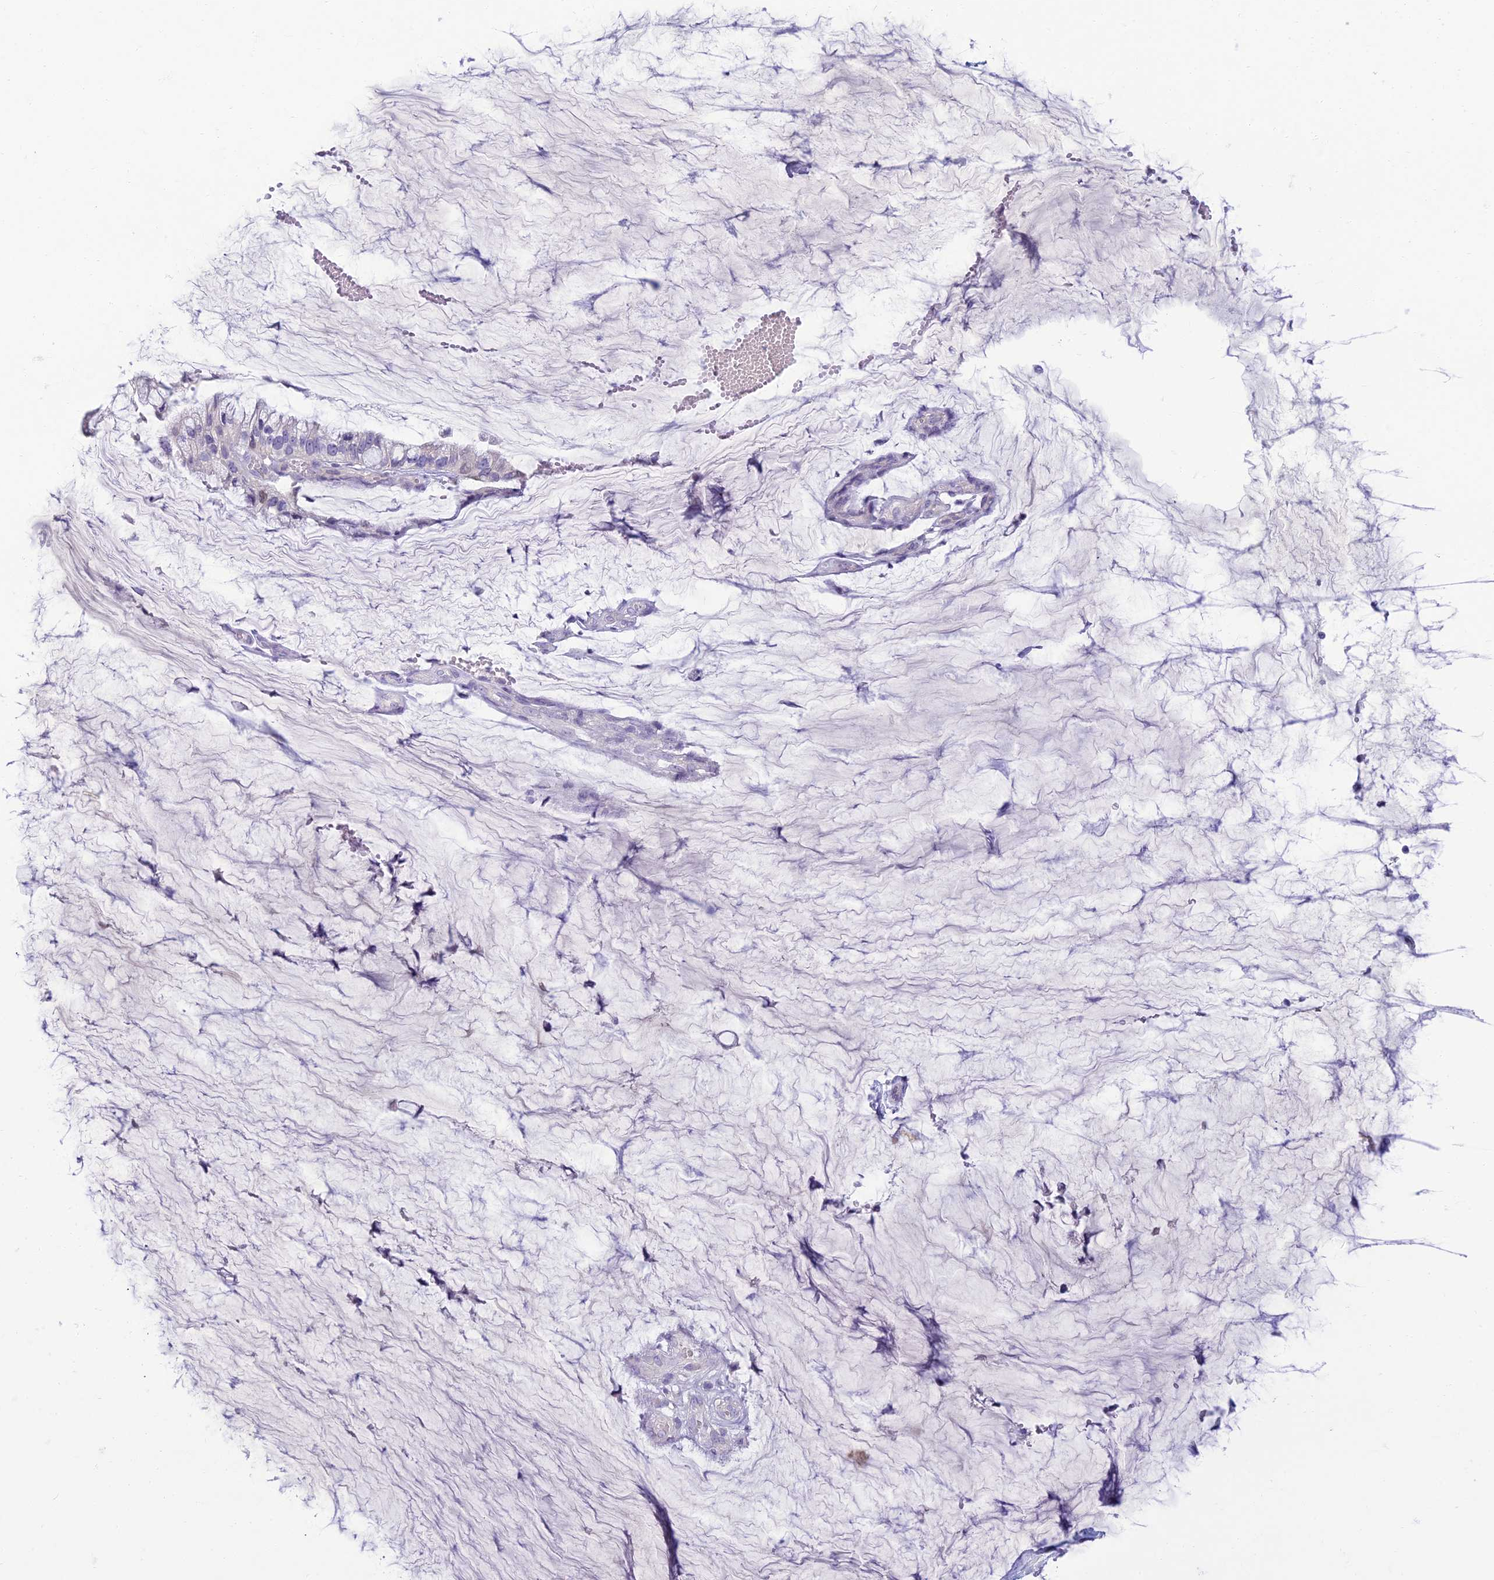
{"staining": {"intensity": "negative", "quantity": "none", "location": "none"}, "tissue": "ovarian cancer", "cell_type": "Tumor cells", "image_type": "cancer", "snomed": [{"axis": "morphology", "description": "Cystadenocarcinoma, mucinous, NOS"}, {"axis": "topography", "description": "Ovary"}], "caption": "Immunohistochemical staining of human ovarian mucinous cystadenocarcinoma shows no significant positivity in tumor cells.", "gene": "SLC25A41", "patient": {"sex": "female", "age": 39}}